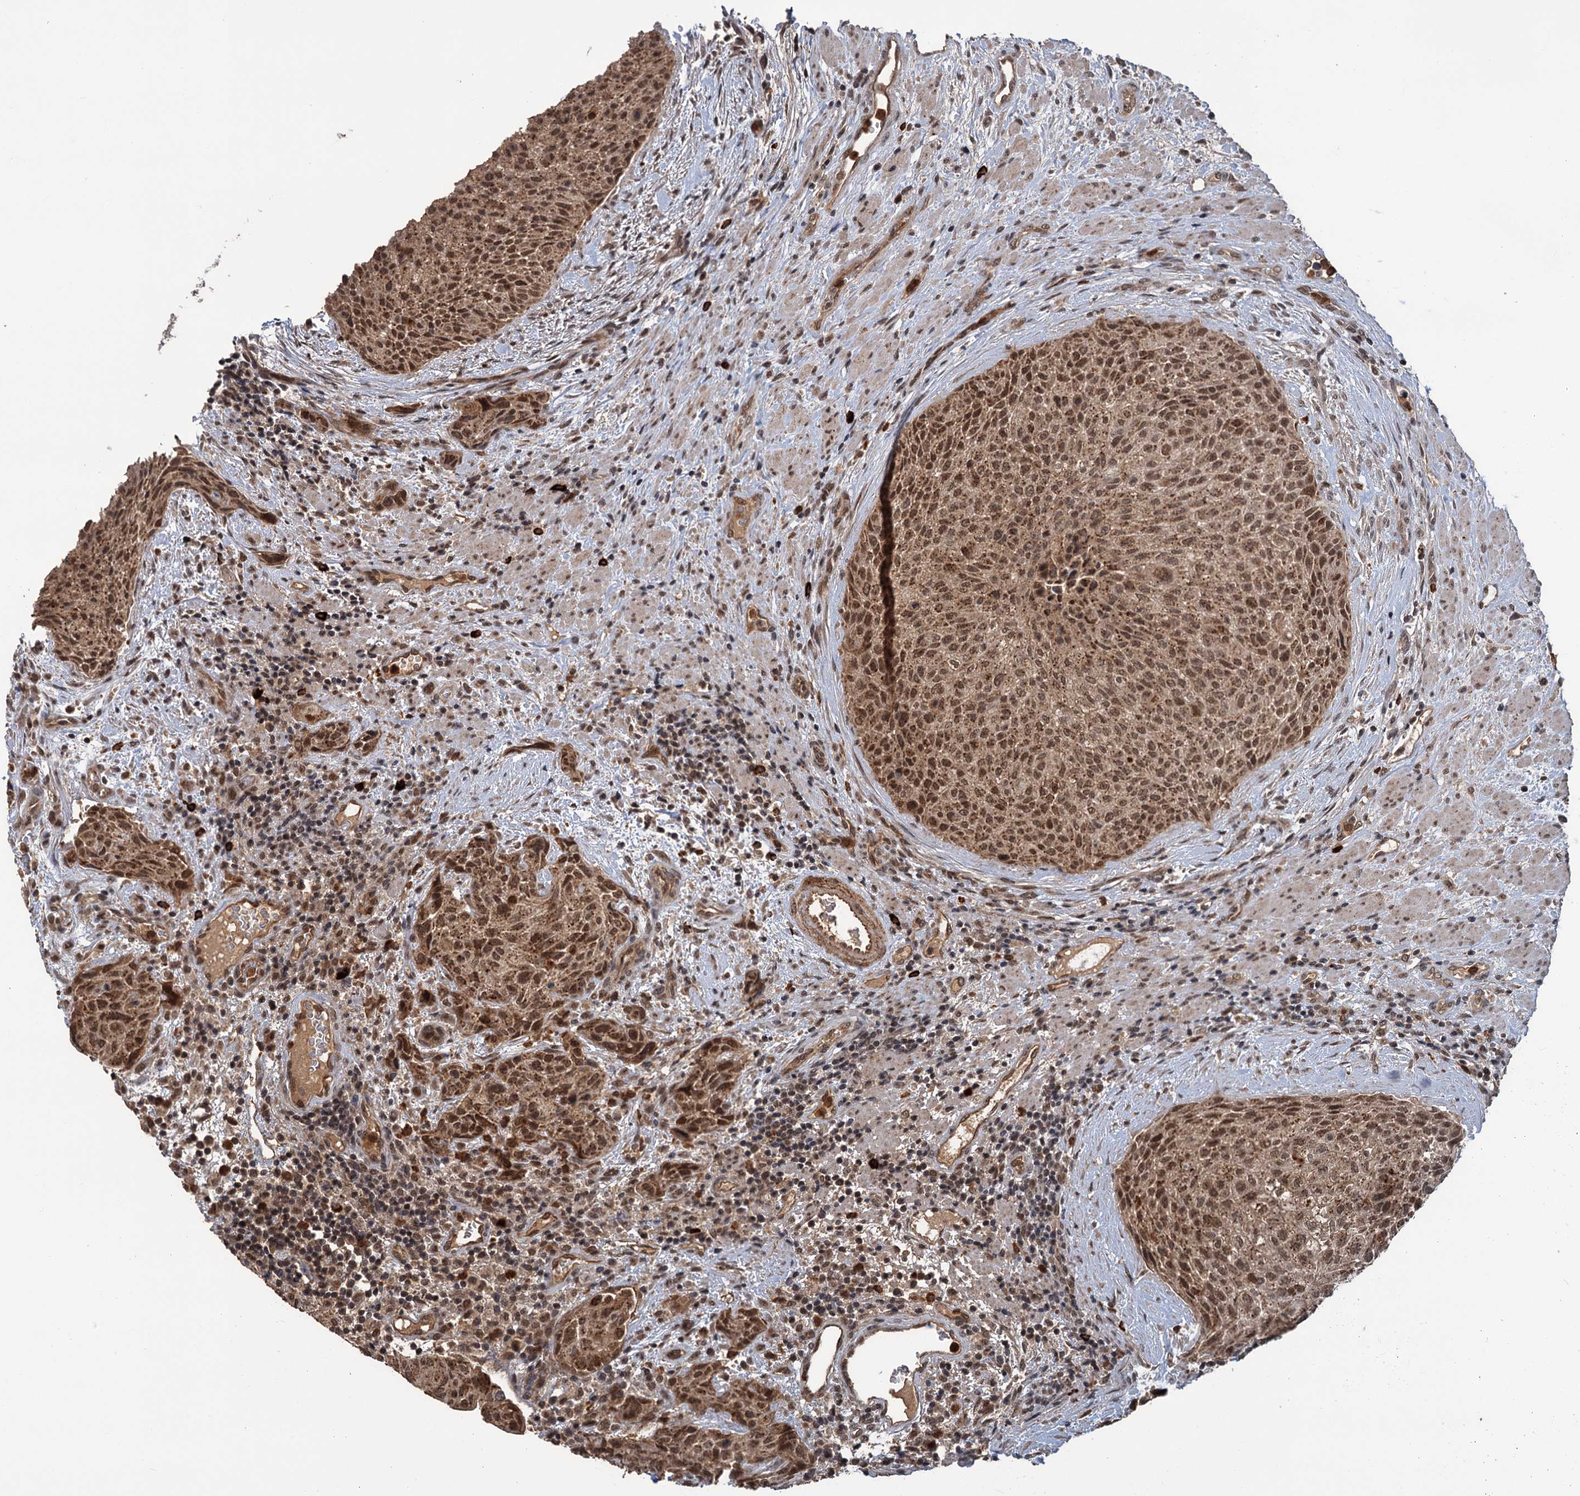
{"staining": {"intensity": "moderate", "quantity": ">75%", "location": "cytoplasmic/membranous,nuclear"}, "tissue": "urothelial cancer", "cell_type": "Tumor cells", "image_type": "cancer", "snomed": [{"axis": "morphology", "description": "Normal tissue, NOS"}, {"axis": "morphology", "description": "Urothelial carcinoma, NOS"}, {"axis": "topography", "description": "Urinary bladder"}, {"axis": "topography", "description": "Peripheral nerve tissue"}], "caption": "This histopathology image shows immunohistochemistry staining of urothelial cancer, with medium moderate cytoplasmic/membranous and nuclear expression in about >75% of tumor cells.", "gene": "KANSL2", "patient": {"sex": "male", "age": 35}}